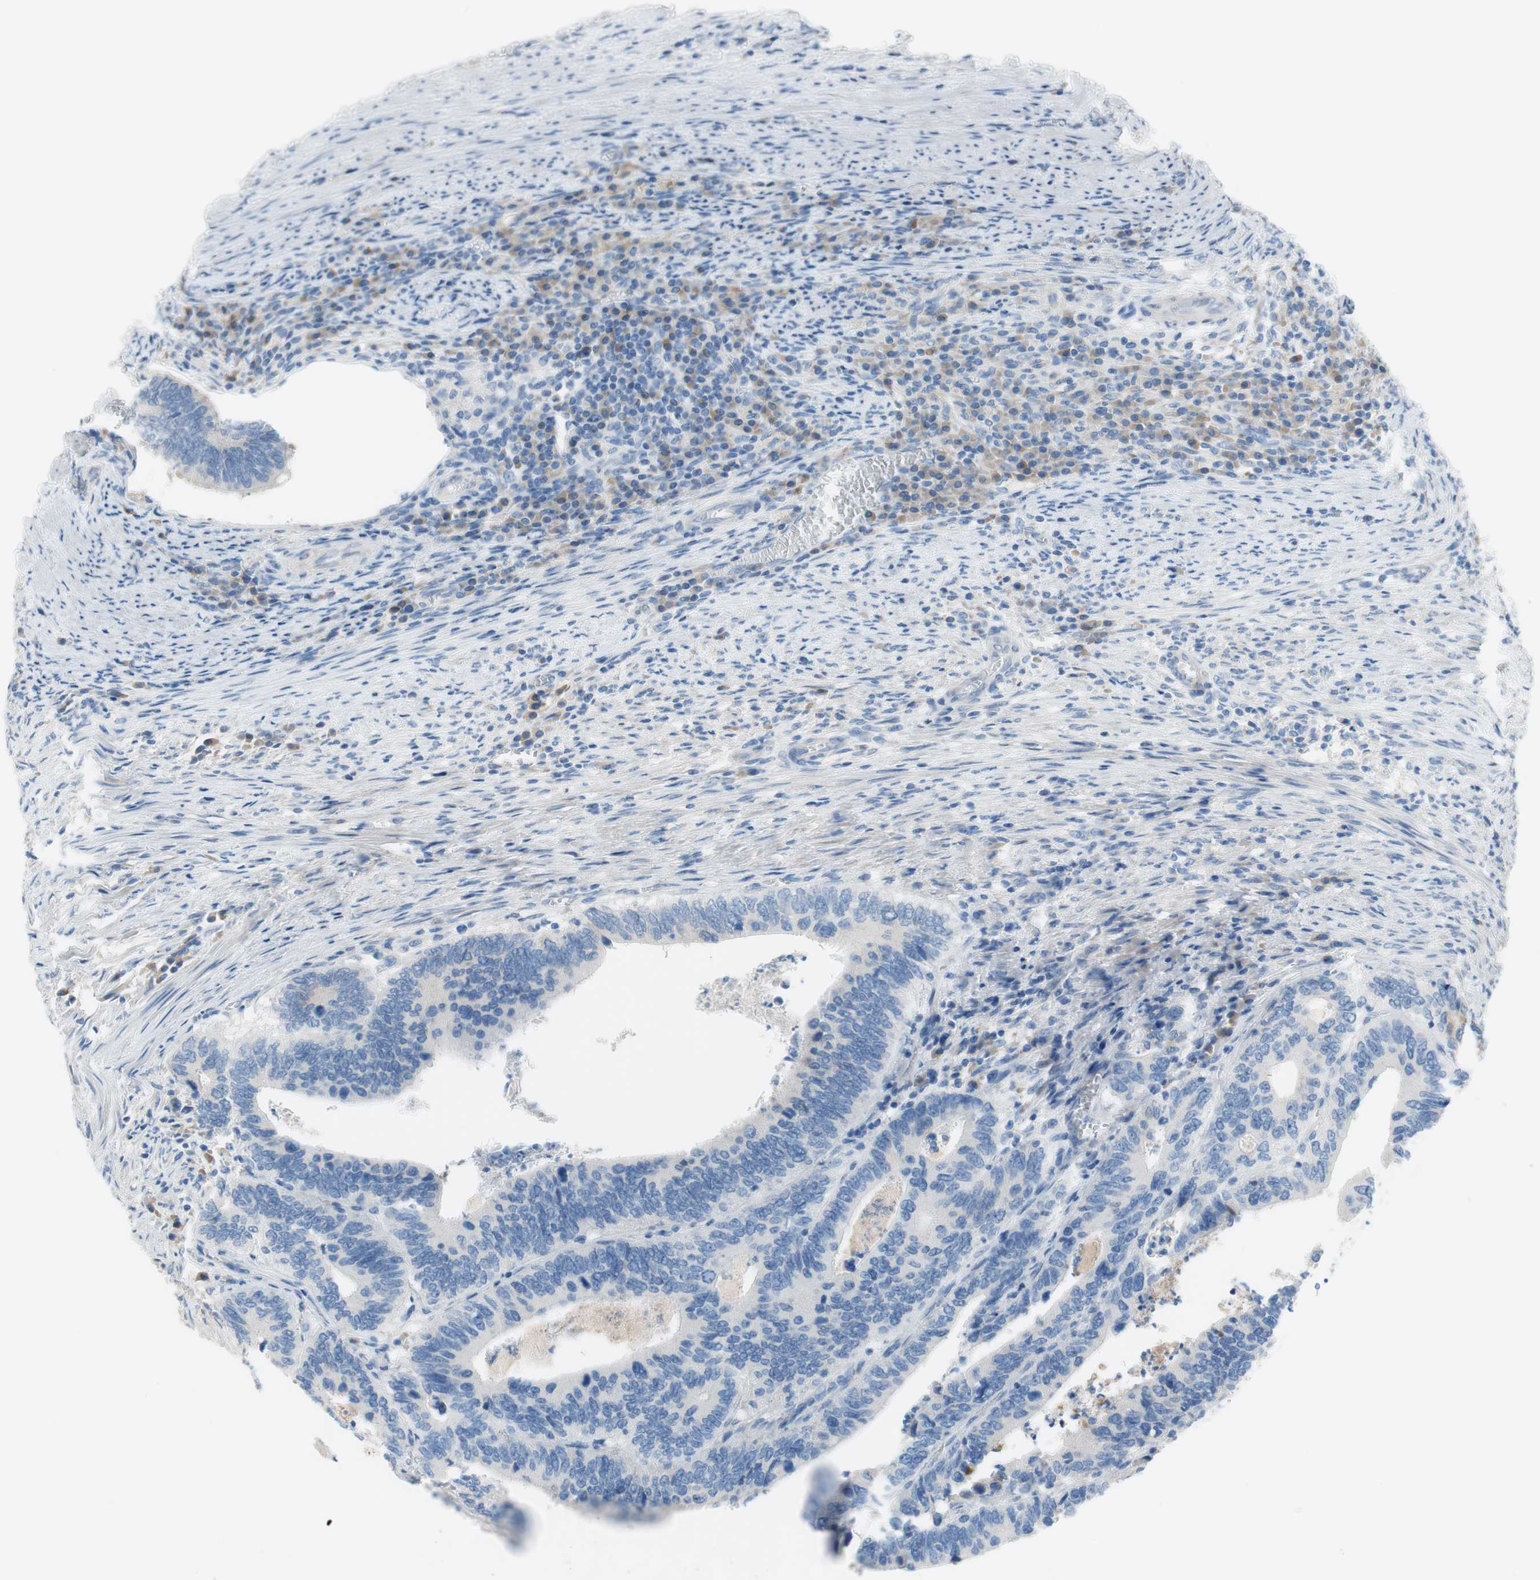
{"staining": {"intensity": "weak", "quantity": "<25%", "location": "cytoplasmic/membranous"}, "tissue": "colorectal cancer", "cell_type": "Tumor cells", "image_type": "cancer", "snomed": [{"axis": "morphology", "description": "Adenocarcinoma, NOS"}, {"axis": "topography", "description": "Colon"}], "caption": "A high-resolution image shows IHC staining of adenocarcinoma (colorectal), which exhibits no significant positivity in tumor cells. (IHC, brightfield microscopy, high magnification).", "gene": "FDFT1", "patient": {"sex": "male", "age": 72}}